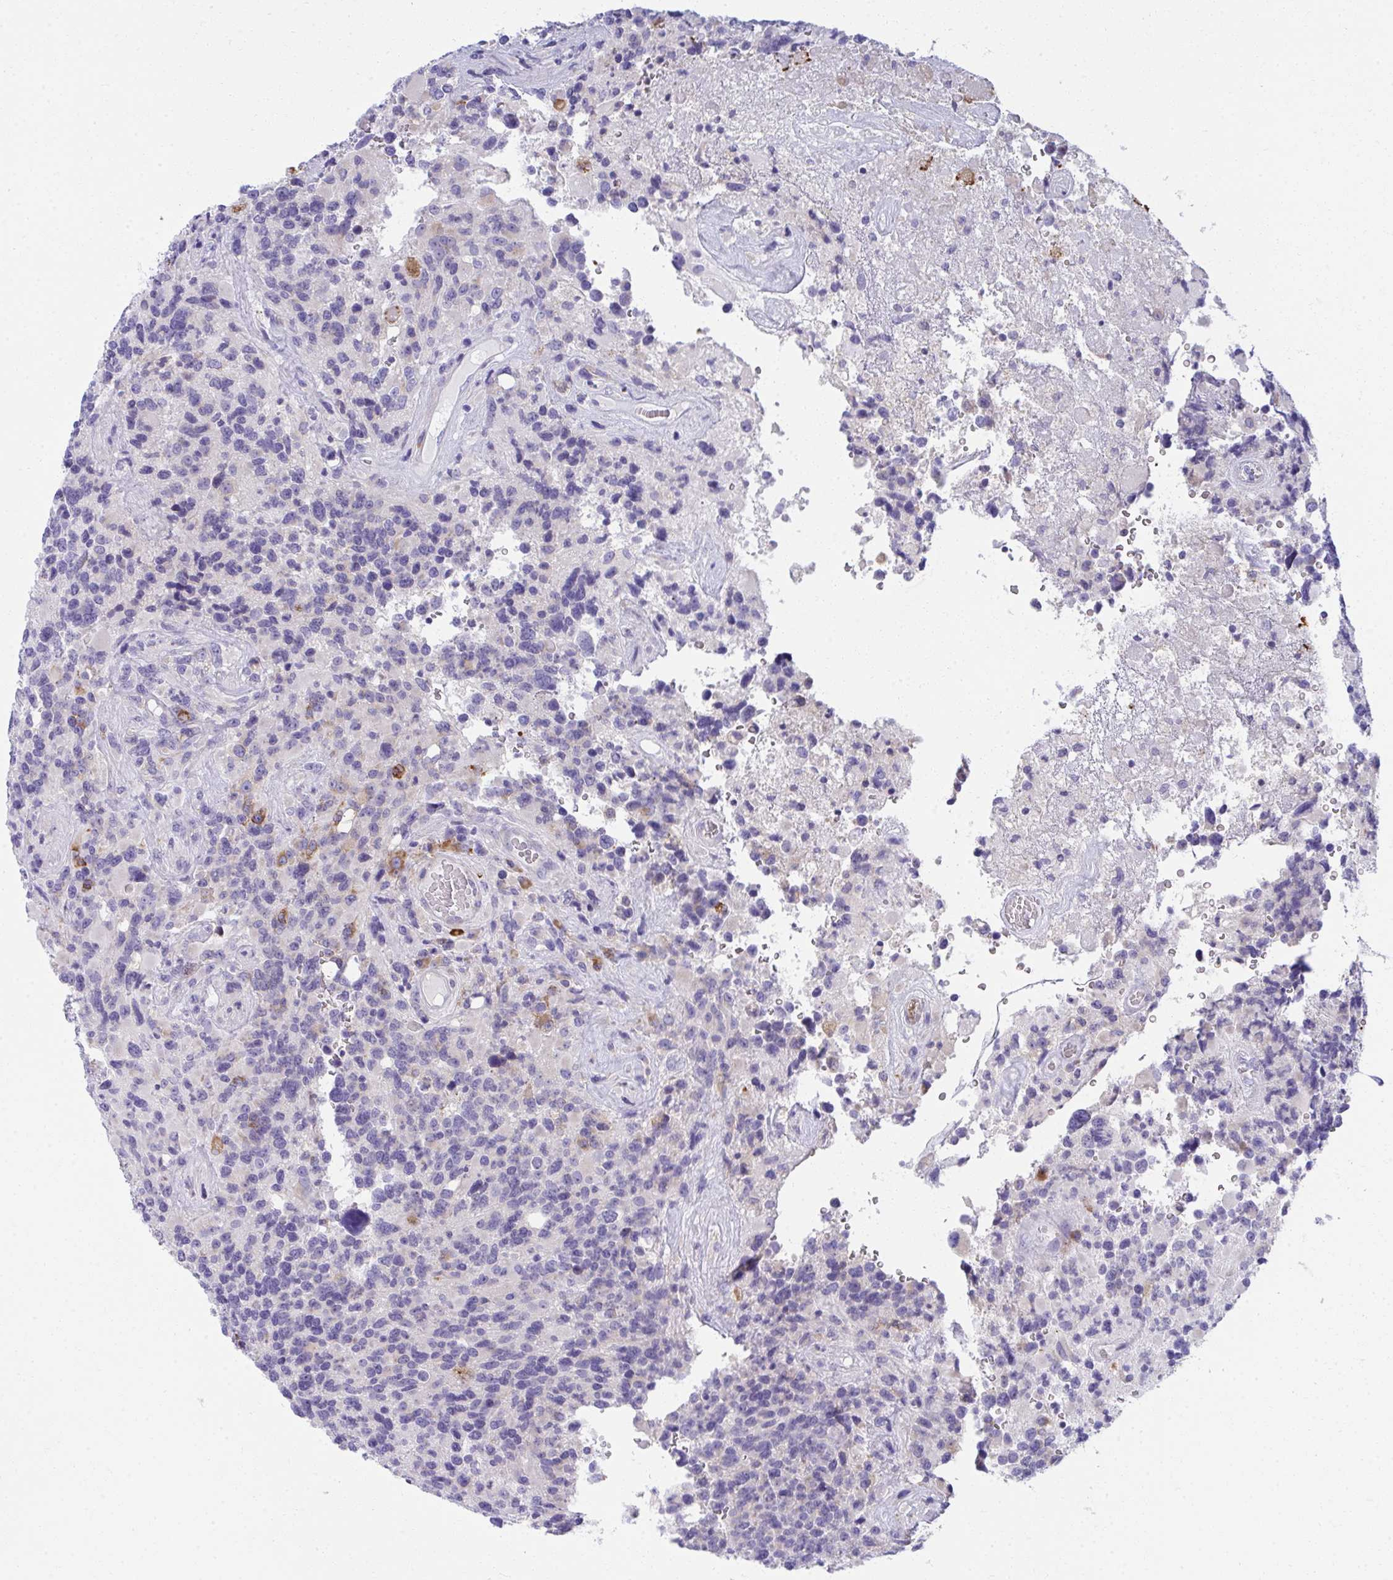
{"staining": {"intensity": "negative", "quantity": "none", "location": "none"}, "tissue": "glioma", "cell_type": "Tumor cells", "image_type": "cancer", "snomed": [{"axis": "morphology", "description": "Glioma, malignant, High grade"}, {"axis": "topography", "description": "Brain"}], "caption": "Immunohistochemistry of malignant high-grade glioma exhibits no staining in tumor cells.", "gene": "FASLG", "patient": {"sex": "female", "age": 40}}